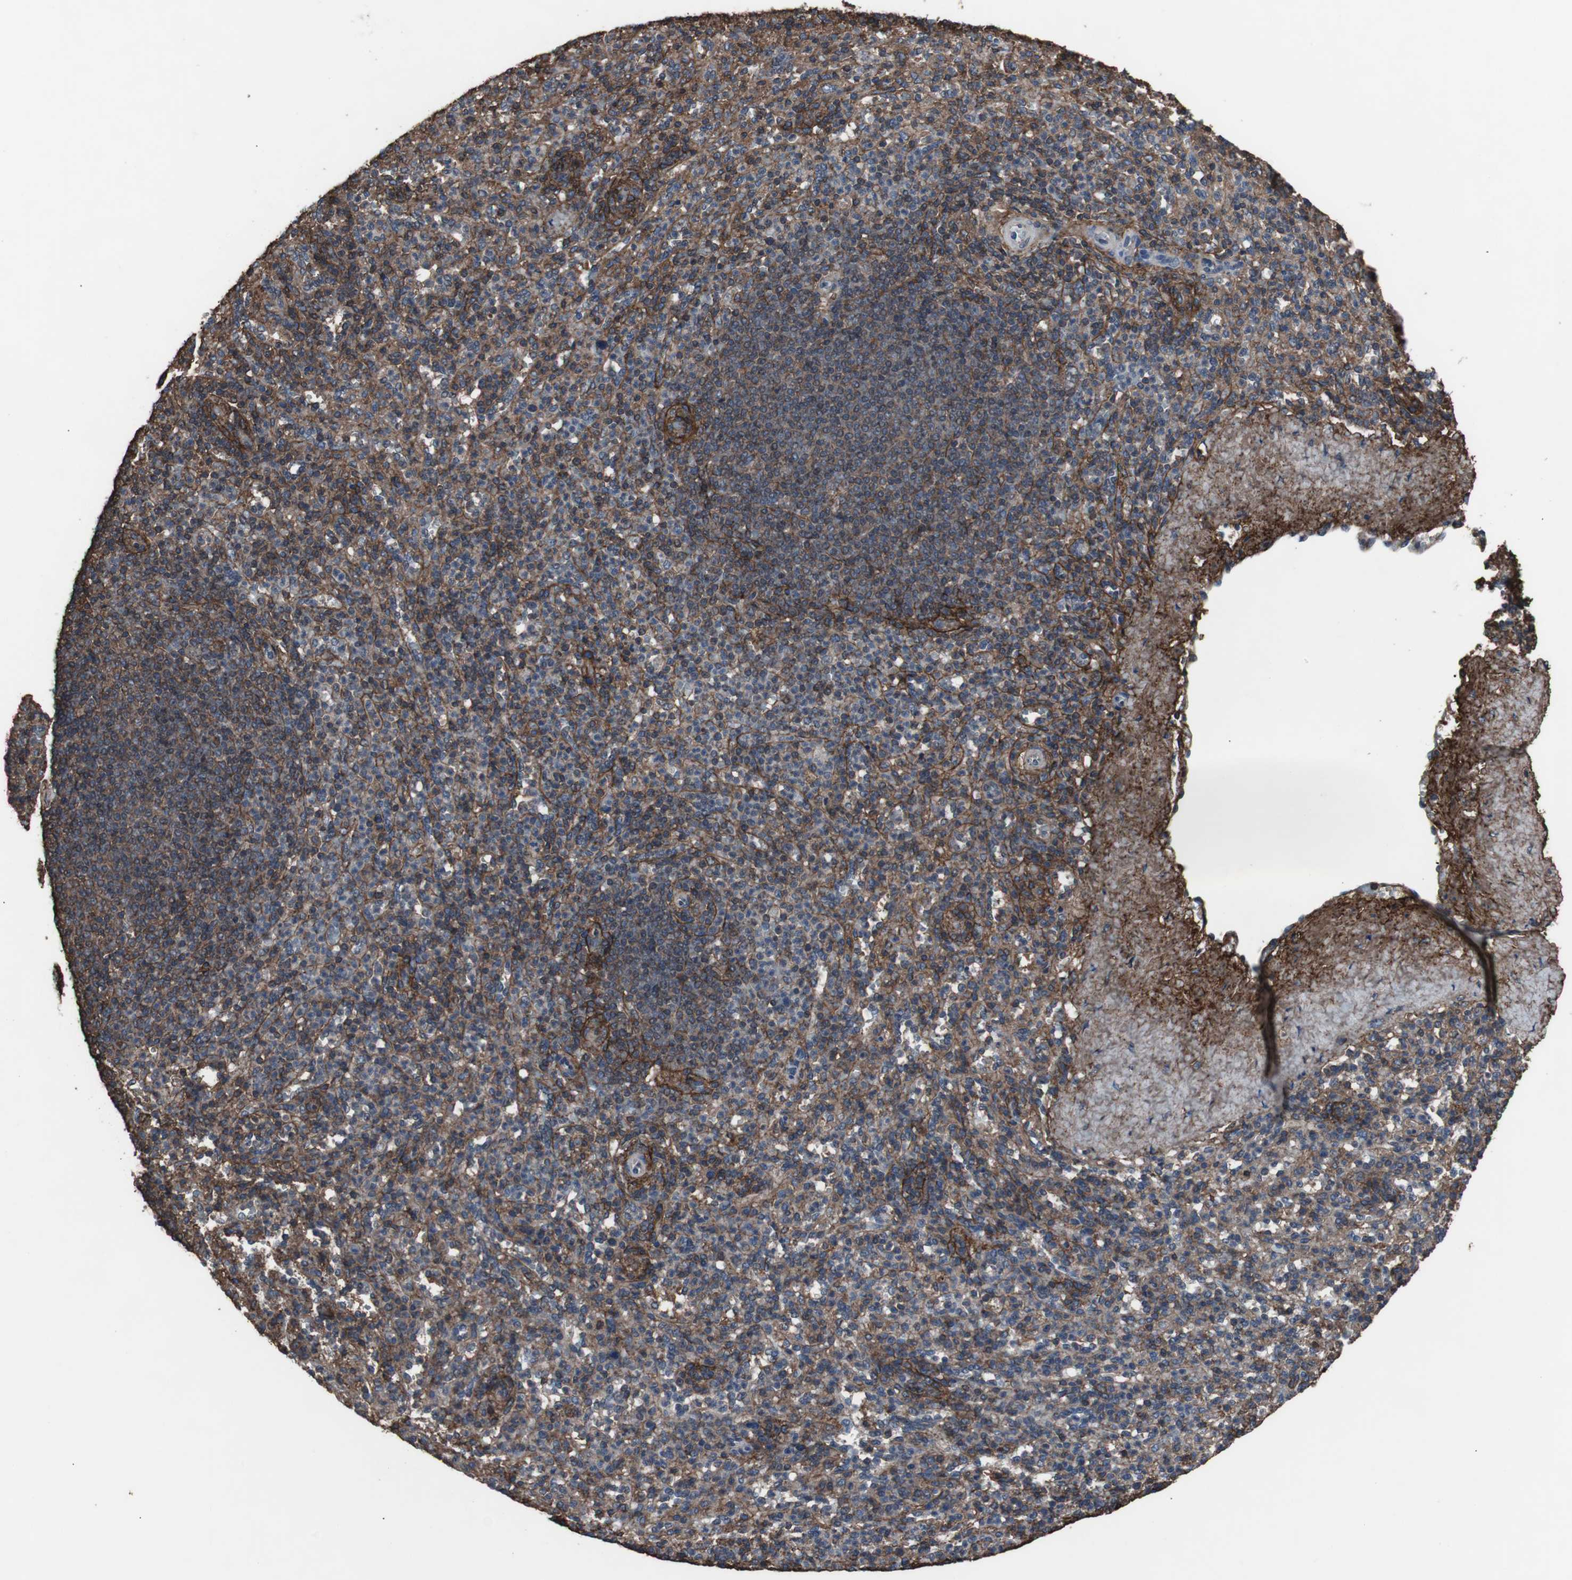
{"staining": {"intensity": "moderate", "quantity": "25%-75%", "location": "cytoplasmic/membranous"}, "tissue": "spleen", "cell_type": "Cells in red pulp", "image_type": "normal", "snomed": [{"axis": "morphology", "description": "Normal tissue, NOS"}, {"axis": "topography", "description": "Spleen"}], "caption": "This micrograph reveals unremarkable spleen stained with immunohistochemistry to label a protein in brown. The cytoplasmic/membranous of cells in red pulp show moderate positivity for the protein. Nuclei are counter-stained blue.", "gene": "COL6A2", "patient": {"sex": "male", "age": 36}}